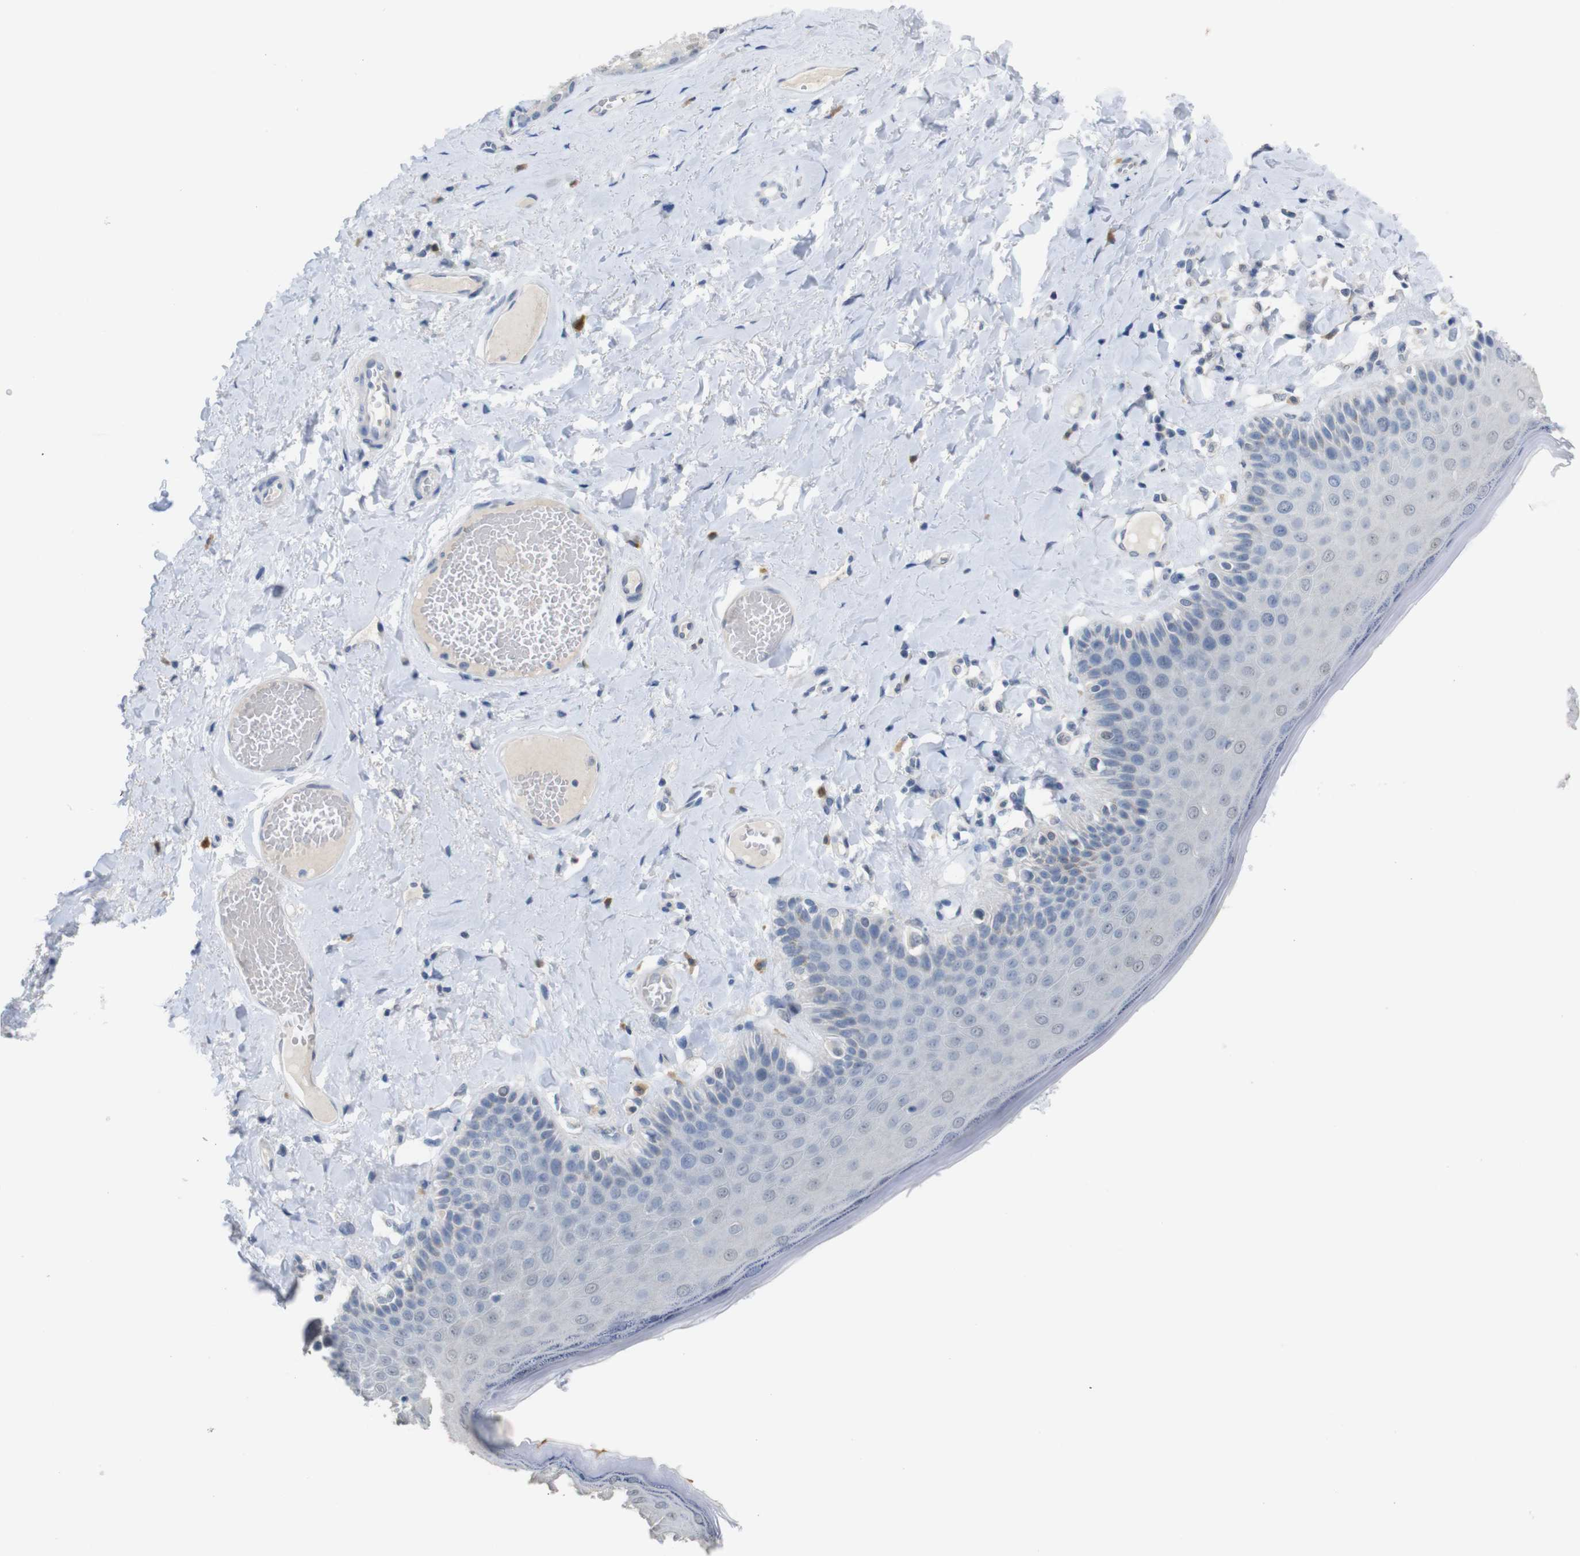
{"staining": {"intensity": "weak", "quantity": "<25%", "location": "cytoplasmic/membranous"}, "tissue": "skin", "cell_type": "Epidermal cells", "image_type": "normal", "snomed": [{"axis": "morphology", "description": "Normal tissue, NOS"}, {"axis": "topography", "description": "Anal"}], "caption": "An image of human skin is negative for staining in epidermal cells. (Immunohistochemistry (ihc), brightfield microscopy, high magnification).", "gene": "CHRM5", "patient": {"sex": "male", "age": 69}}